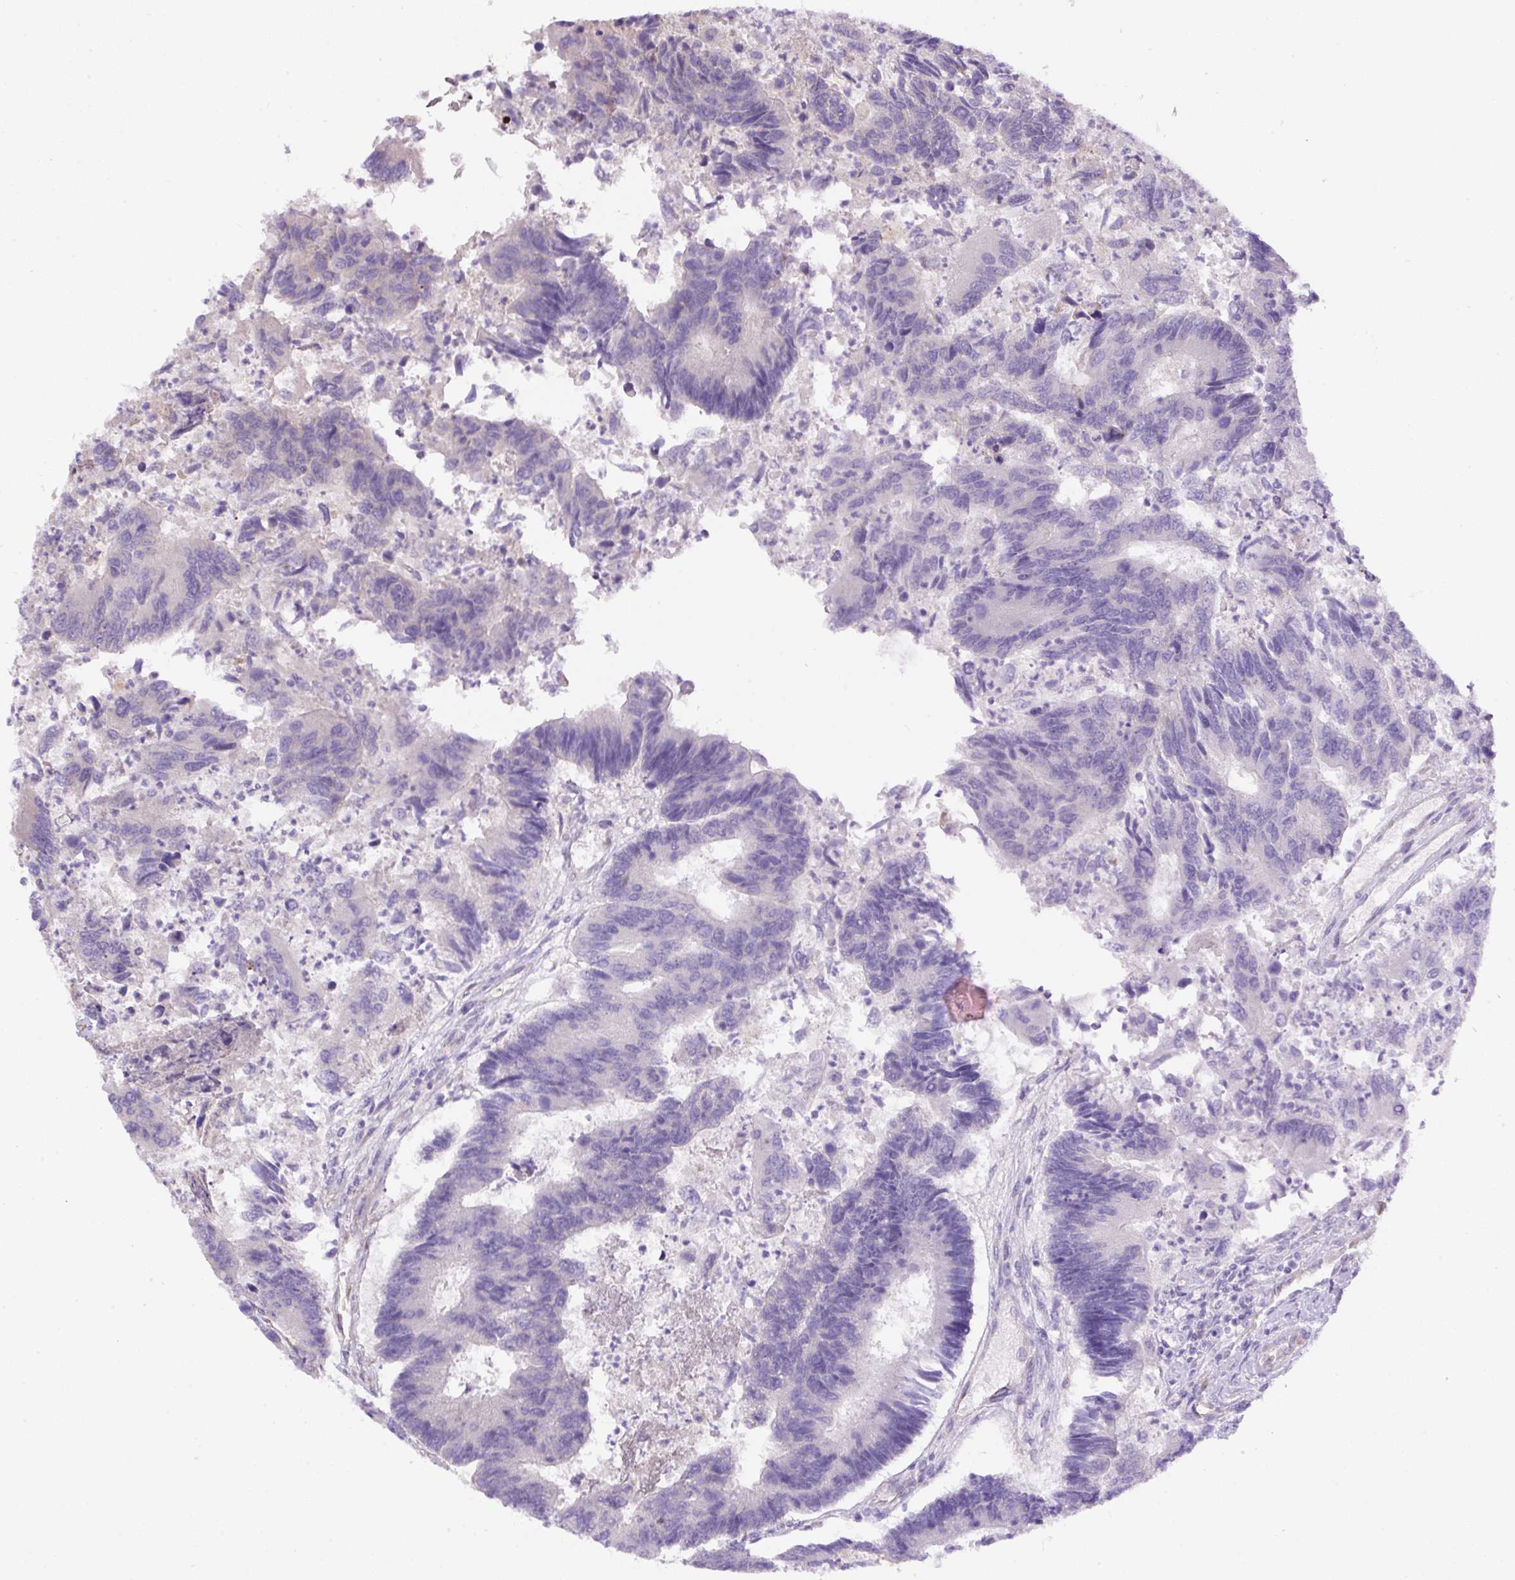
{"staining": {"intensity": "negative", "quantity": "none", "location": "none"}, "tissue": "colorectal cancer", "cell_type": "Tumor cells", "image_type": "cancer", "snomed": [{"axis": "morphology", "description": "Adenocarcinoma, NOS"}, {"axis": "topography", "description": "Colon"}], "caption": "An immunohistochemistry histopathology image of colorectal cancer is shown. There is no staining in tumor cells of colorectal cancer.", "gene": "PPME1", "patient": {"sex": "female", "age": 67}}